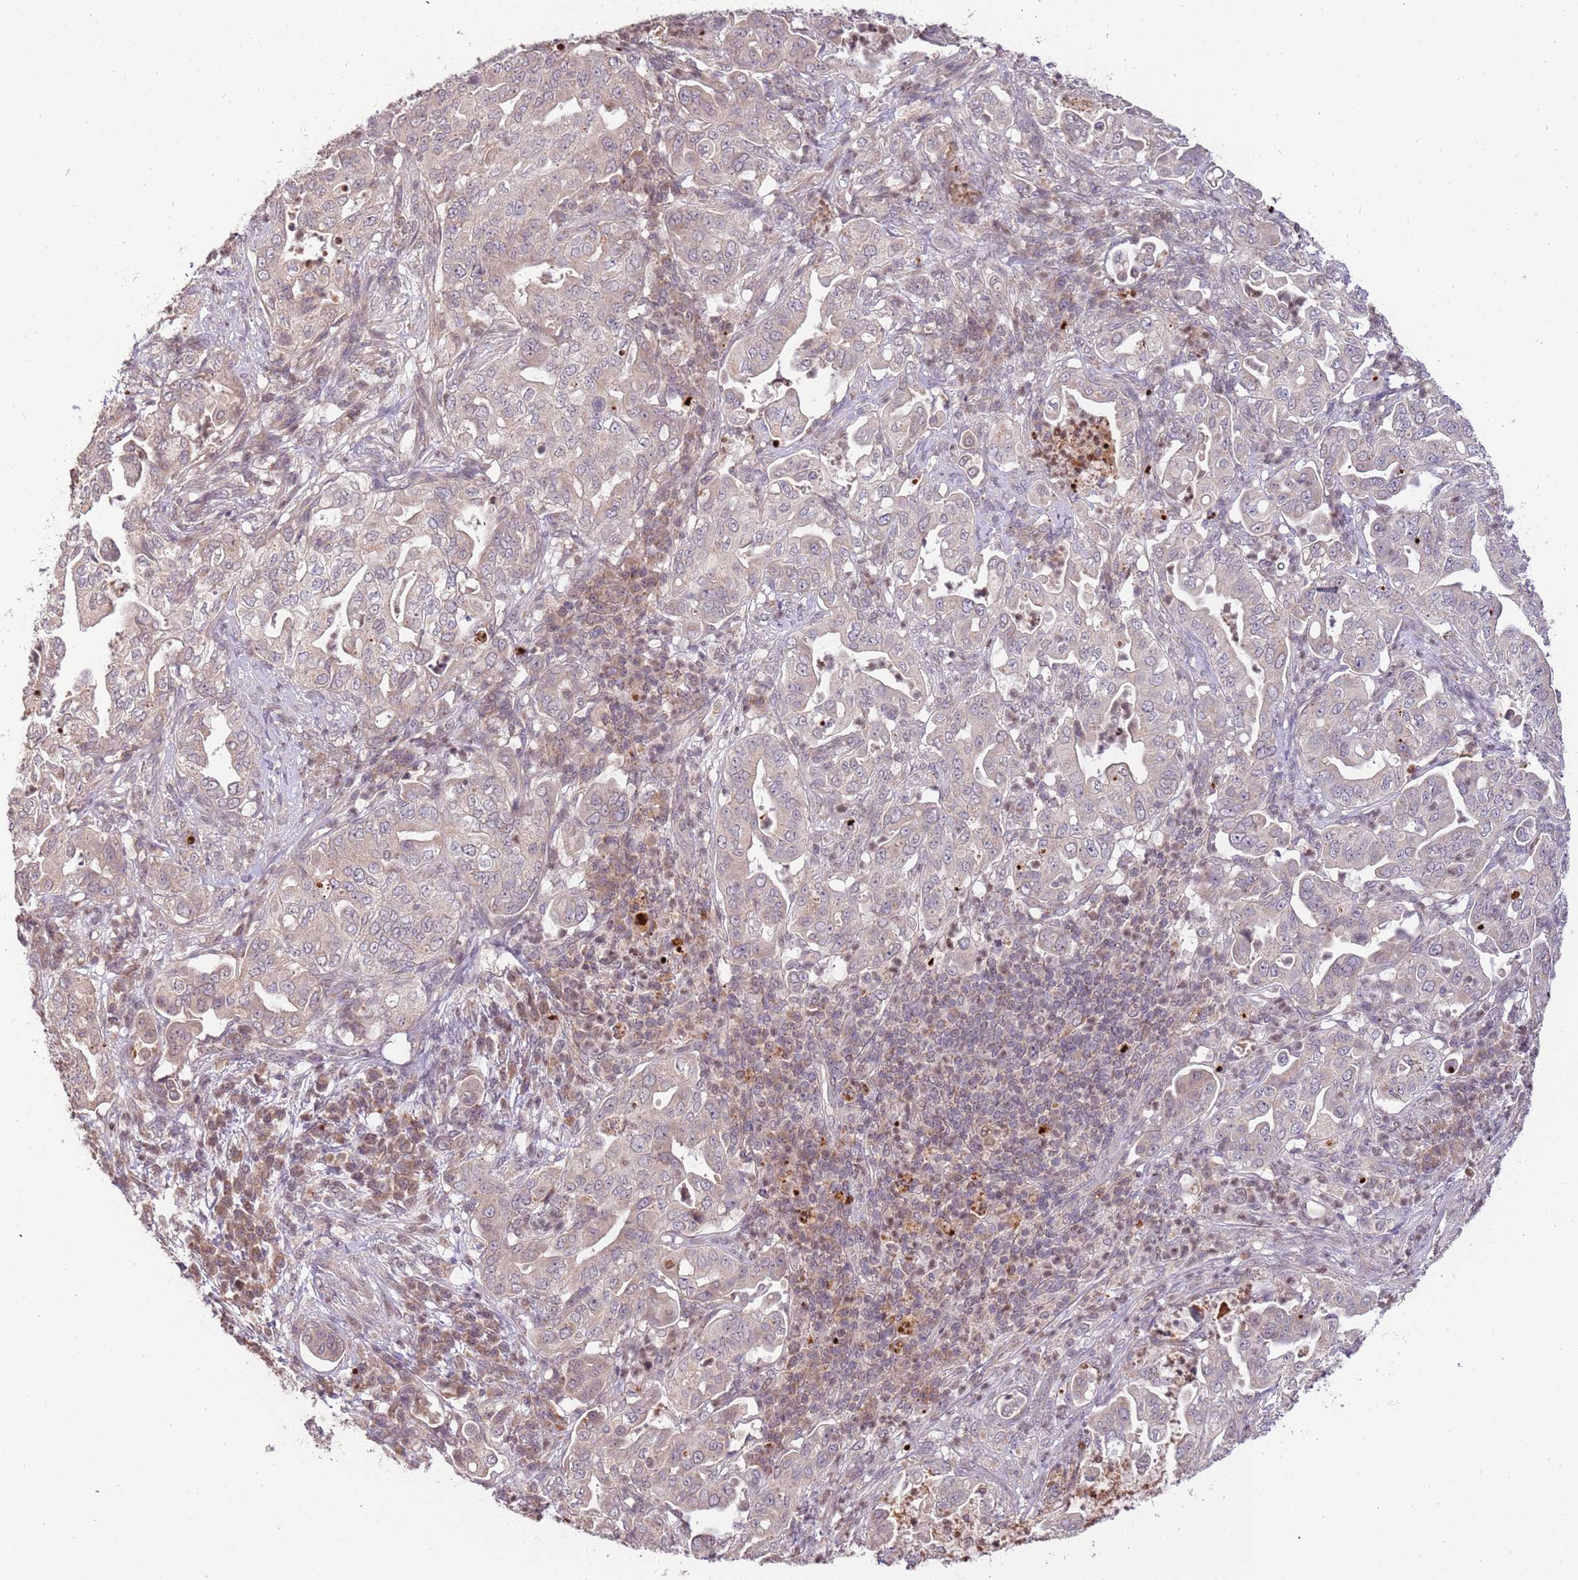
{"staining": {"intensity": "weak", "quantity": "<25%", "location": "cytoplasmic/membranous"}, "tissue": "pancreatic cancer", "cell_type": "Tumor cells", "image_type": "cancer", "snomed": [{"axis": "morphology", "description": "Normal tissue, NOS"}, {"axis": "morphology", "description": "Adenocarcinoma, NOS"}, {"axis": "topography", "description": "Lymph node"}, {"axis": "topography", "description": "Pancreas"}], "caption": "This is a histopathology image of immunohistochemistry staining of adenocarcinoma (pancreatic), which shows no positivity in tumor cells.", "gene": "SAMSN1", "patient": {"sex": "female", "age": 67}}